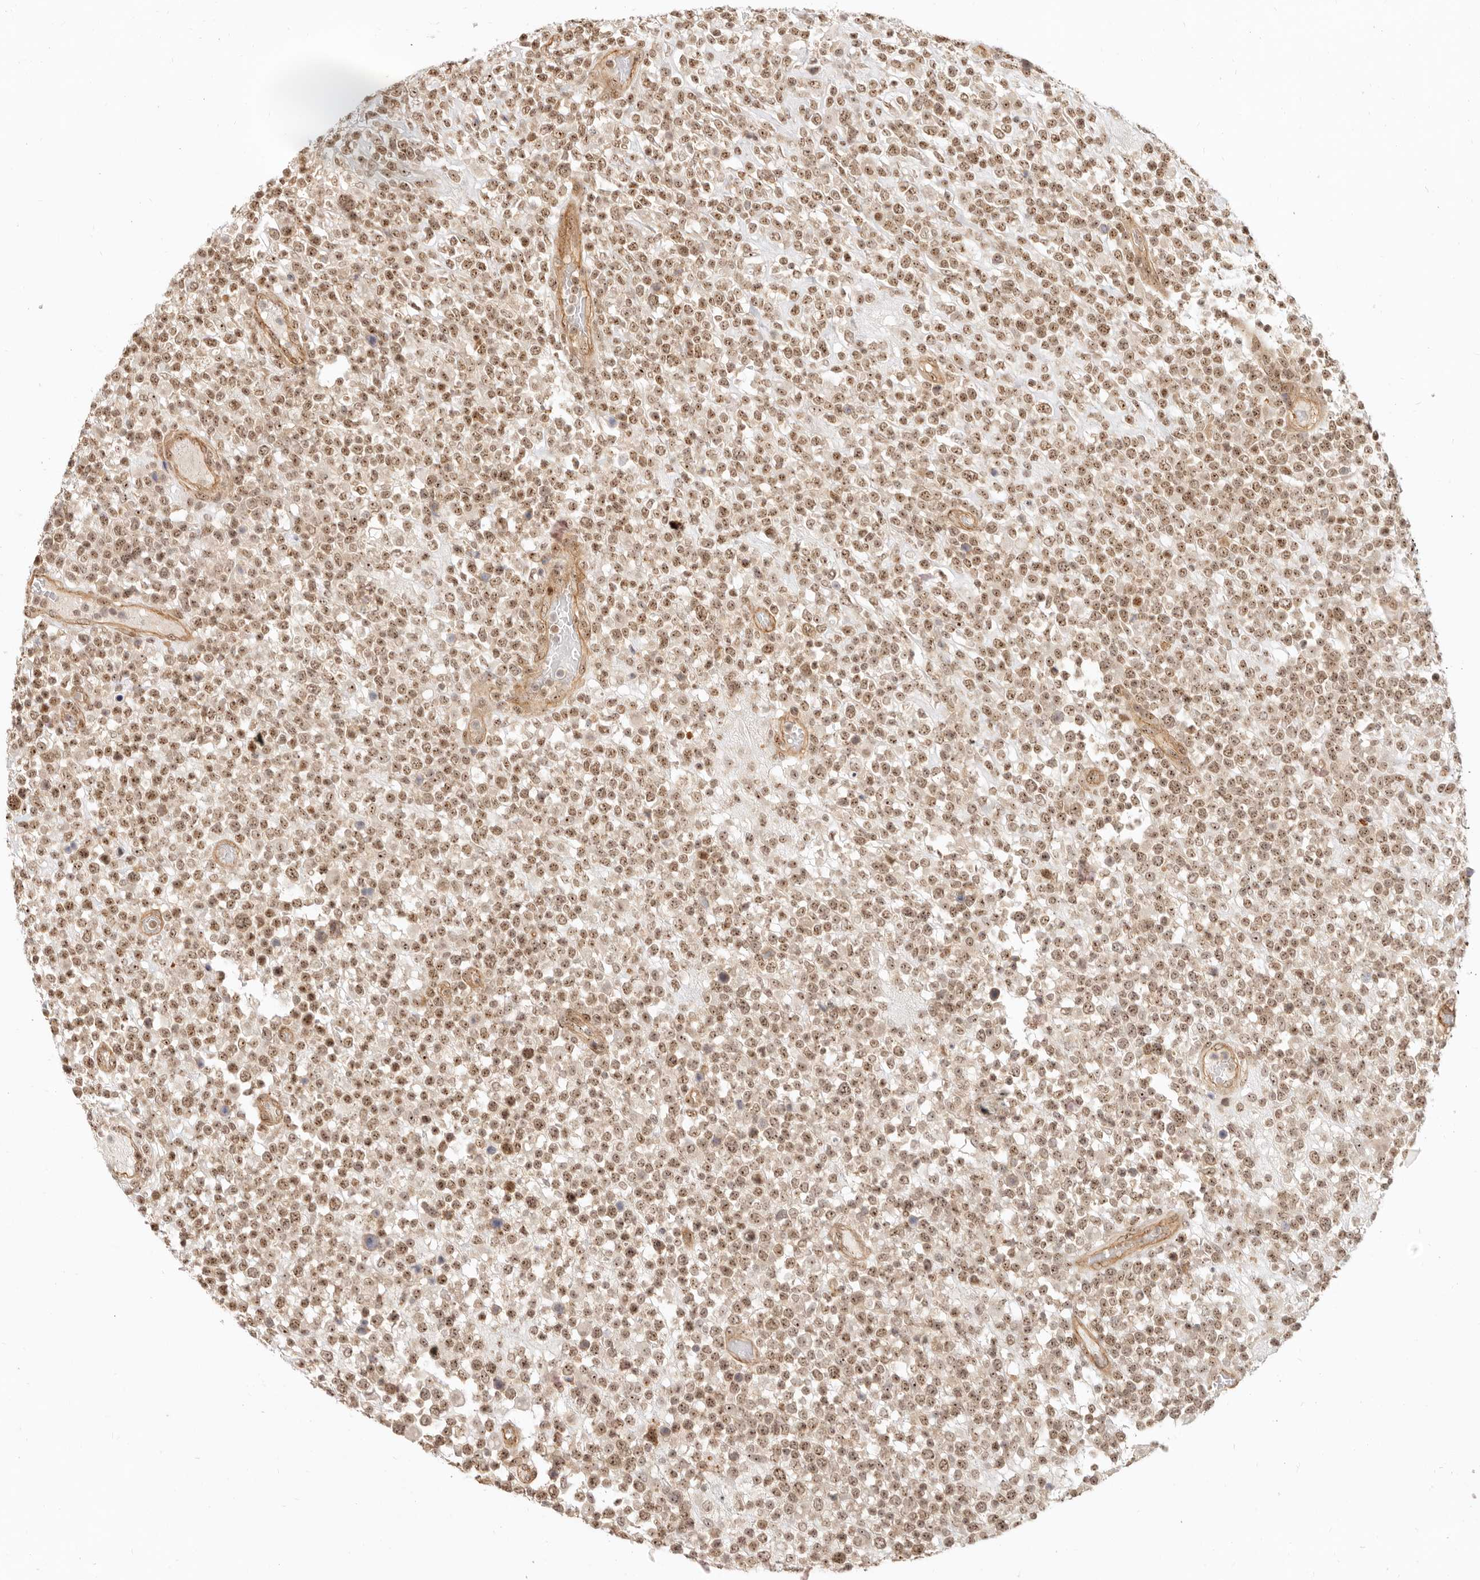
{"staining": {"intensity": "moderate", "quantity": ">75%", "location": "nuclear"}, "tissue": "lymphoma", "cell_type": "Tumor cells", "image_type": "cancer", "snomed": [{"axis": "morphology", "description": "Malignant lymphoma, non-Hodgkin's type, High grade"}, {"axis": "topography", "description": "Colon"}], "caption": "A medium amount of moderate nuclear expression is seen in about >75% of tumor cells in lymphoma tissue.", "gene": "BAP1", "patient": {"sex": "female", "age": 53}}